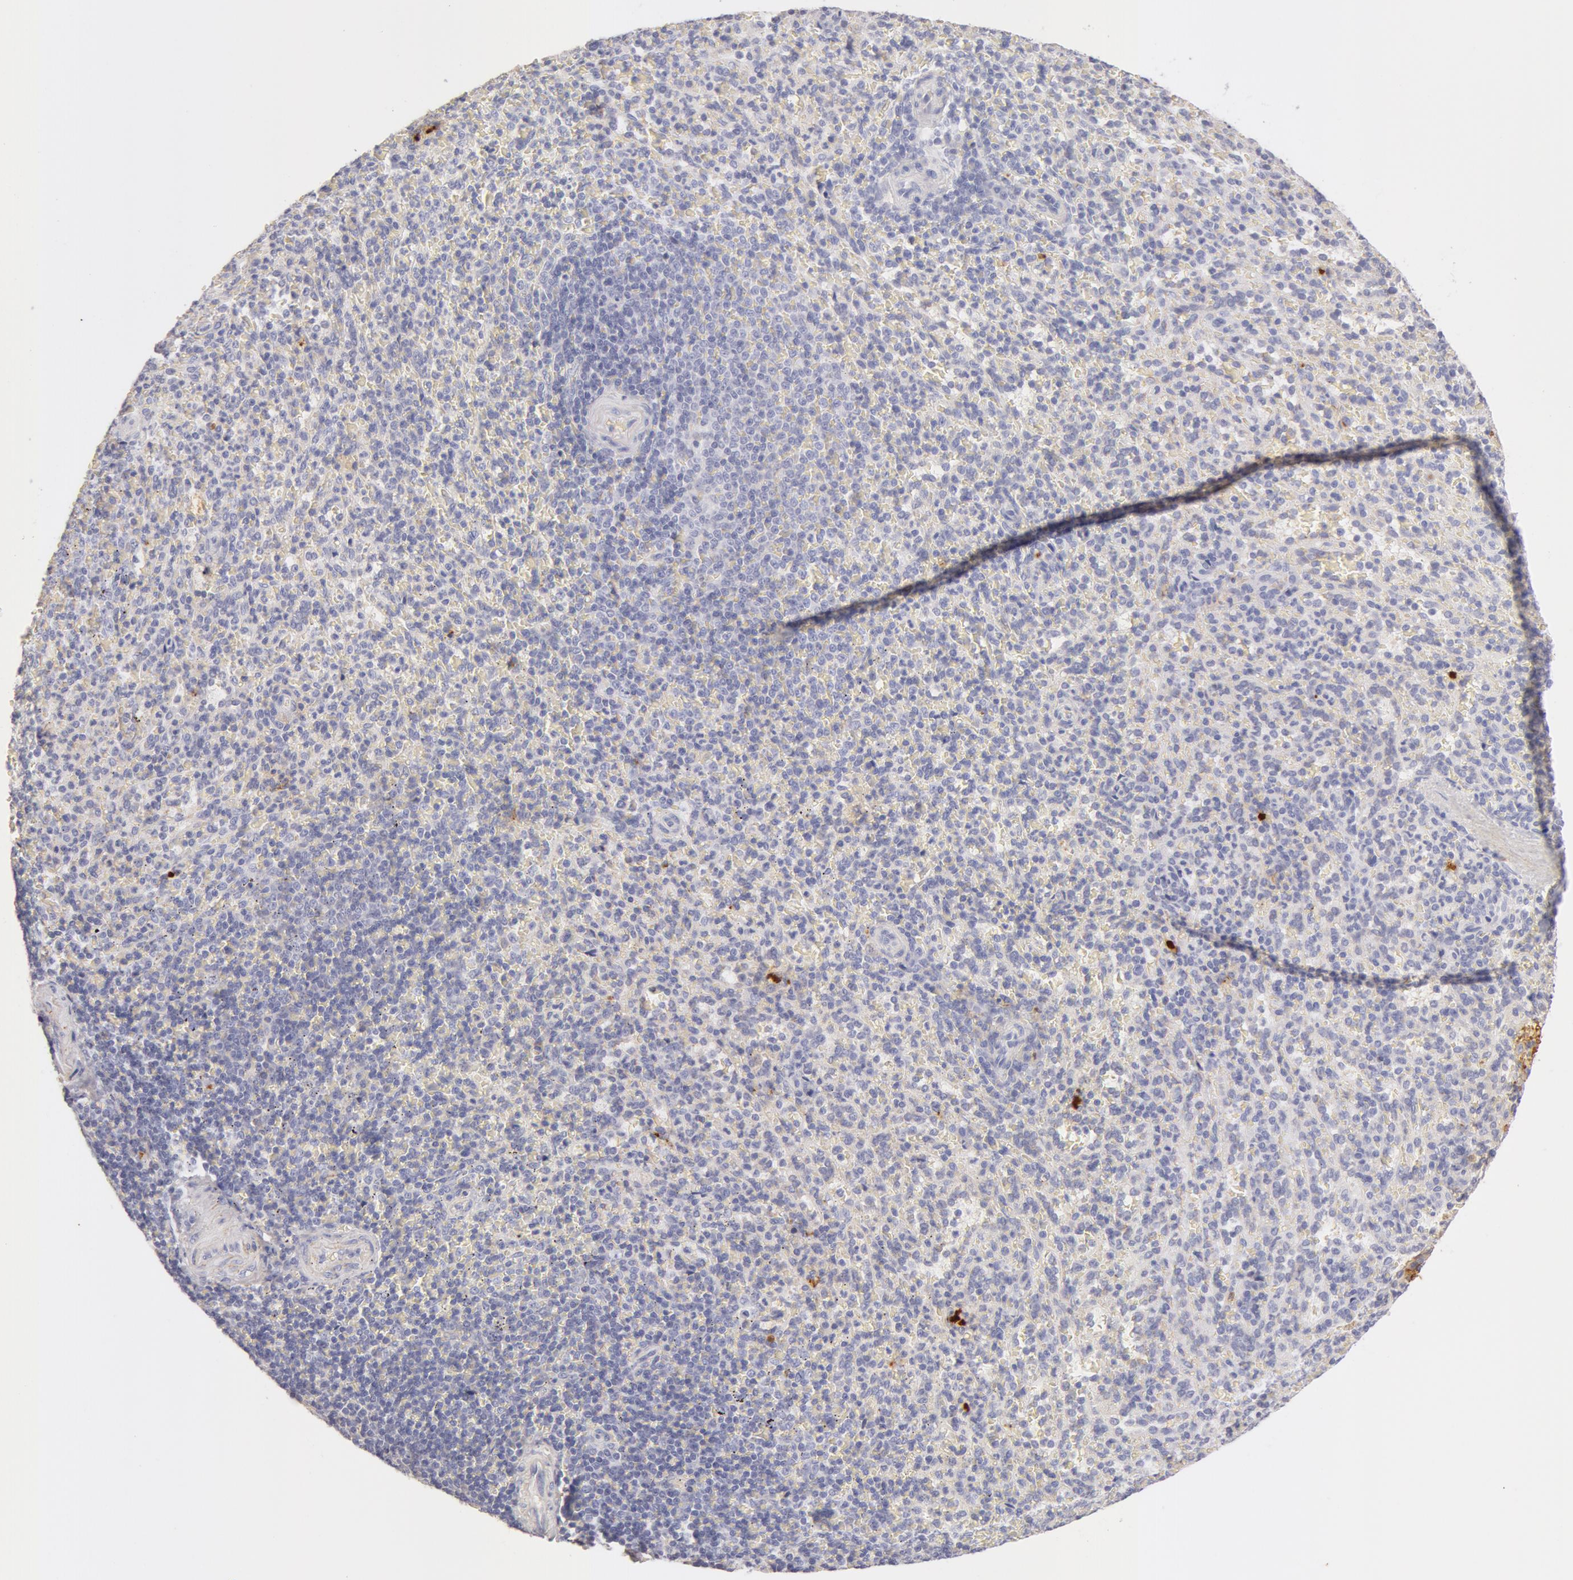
{"staining": {"intensity": "negative", "quantity": "none", "location": "none"}, "tissue": "spleen", "cell_type": "Cells in red pulp", "image_type": "normal", "snomed": [{"axis": "morphology", "description": "Normal tissue, NOS"}, {"axis": "topography", "description": "Spleen"}], "caption": "Histopathology image shows no significant protein staining in cells in red pulp of unremarkable spleen. (DAB IHC, high magnification).", "gene": "AHSG", "patient": {"sex": "female", "age": 21}}